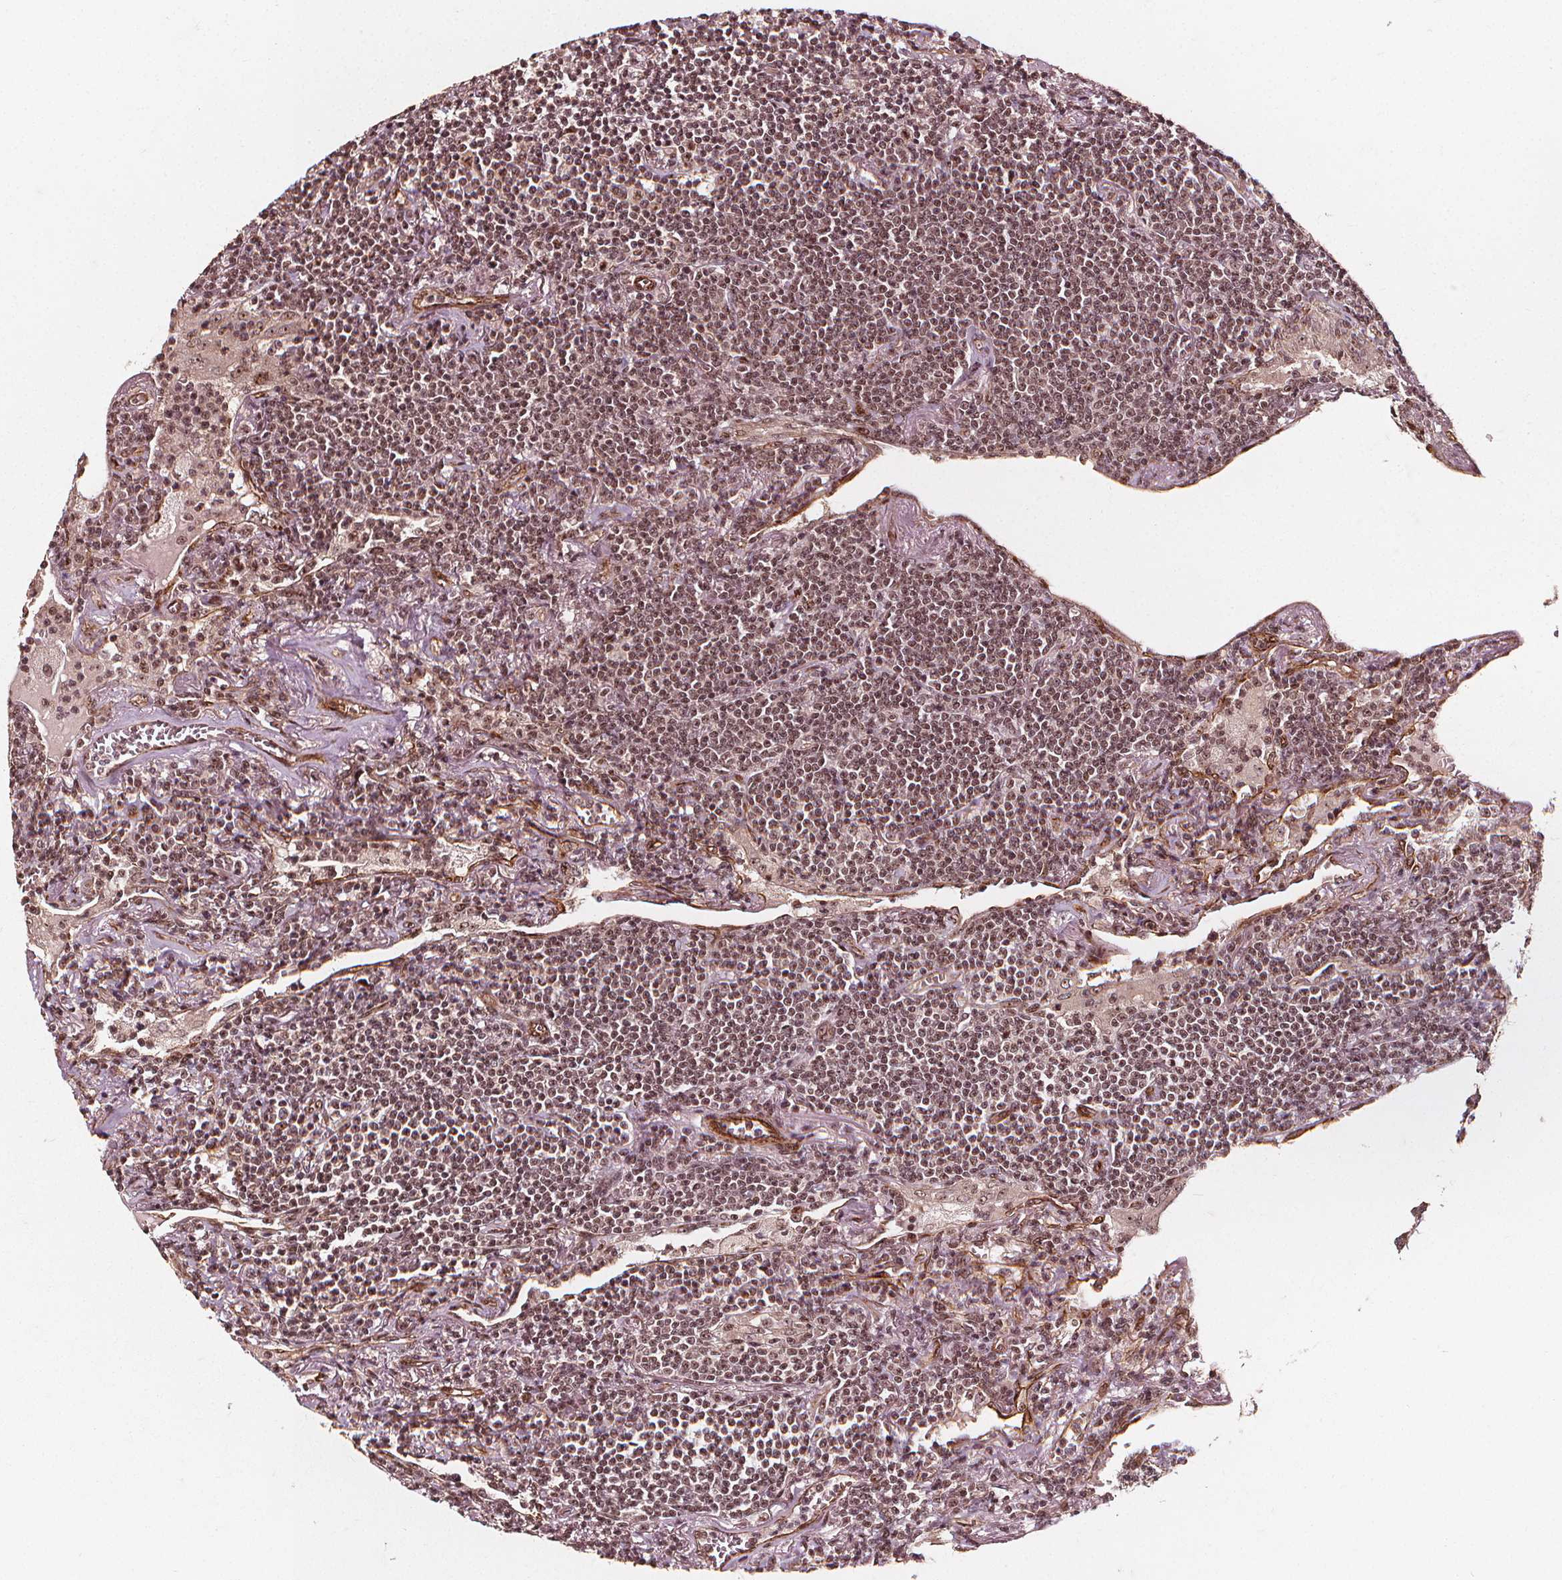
{"staining": {"intensity": "moderate", "quantity": ">75%", "location": "nuclear"}, "tissue": "lymphoma", "cell_type": "Tumor cells", "image_type": "cancer", "snomed": [{"axis": "morphology", "description": "Malignant lymphoma, non-Hodgkin's type, Low grade"}, {"axis": "topography", "description": "Lung"}], "caption": "Lymphoma tissue reveals moderate nuclear staining in about >75% of tumor cells, visualized by immunohistochemistry.", "gene": "EXOSC9", "patient": {"sex": "female", "age": 71}}